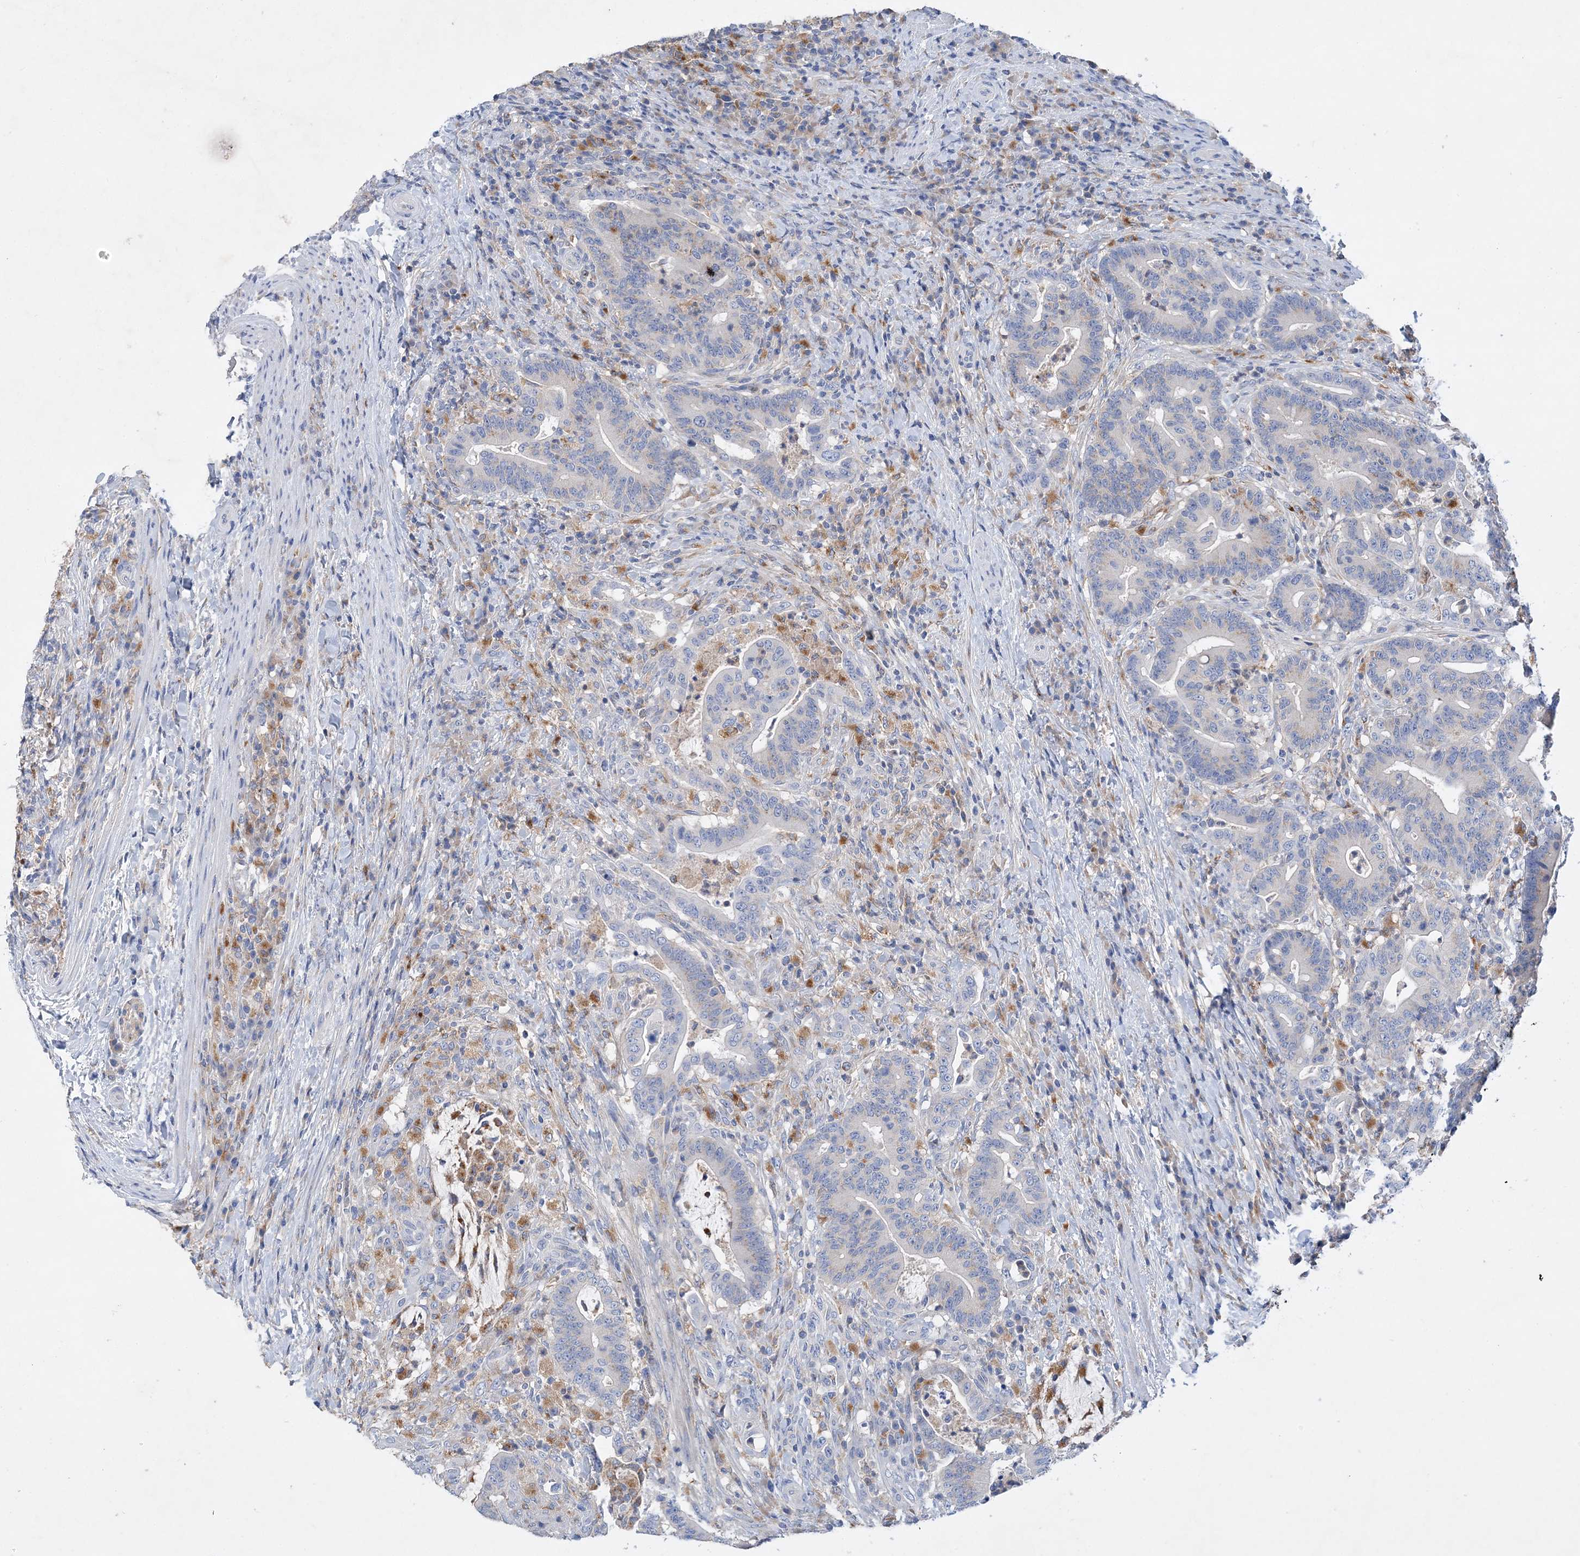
{"staining": {"intensity": "negative", "quantity": "none", "location": "none"}, "tissue": "colorectal cancer", "cell_type": "Tumor cells", "image_type": "cancer", "snomed": [{"axis": "morphology", "description": "Adenocarcinoma, NOS"}, {"axis": "topography", "description": "Colon"}], "caption": "Tumor cells show no significant positivity in colorectal adenocarcinoma.", "gene": "GRINA", "patient": {"sex": "female", "age": 66}}